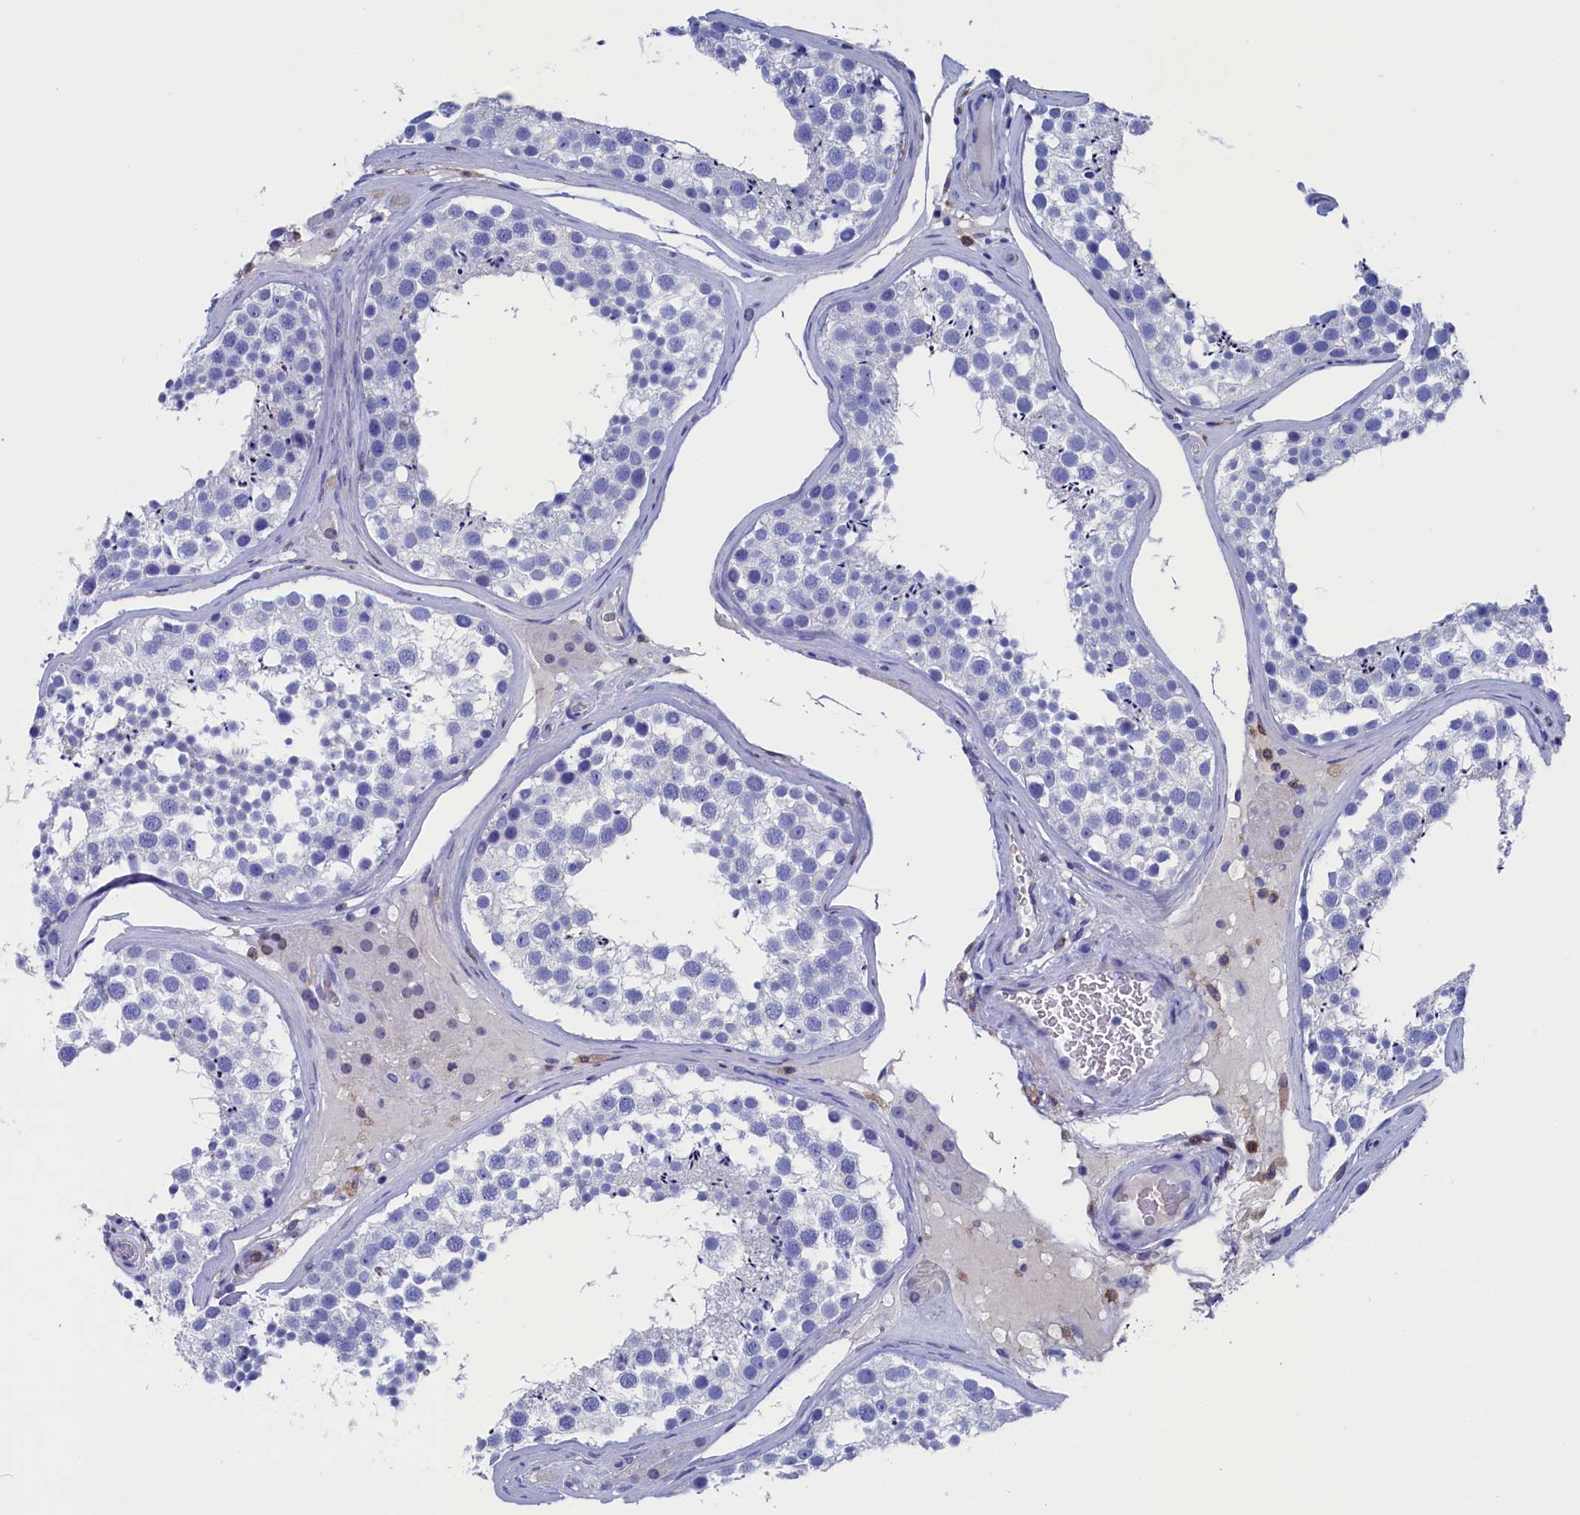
{"staining": {"intensity": "negative", "quantity": "none", "location": "none"}, "tissue": "testis", "cell_type": "Cells in seminiferous ducts", "image_type": "normal", "snomed": [{"axis": "morphology", "description": "Normal tissue, NOS"}, {"axis": "topography", "description": "Testis"}], "caption": "Cells in seminiferous ducts are negative for protein expression in unremarkable human testis. (Brightfield microscopy of DAB (3,3'-diaminobenzidine) immunohistochemistry (IHC) at high magnification).", "gene": "TYROBP", "patient": {"sex": "male", "age": 46}}